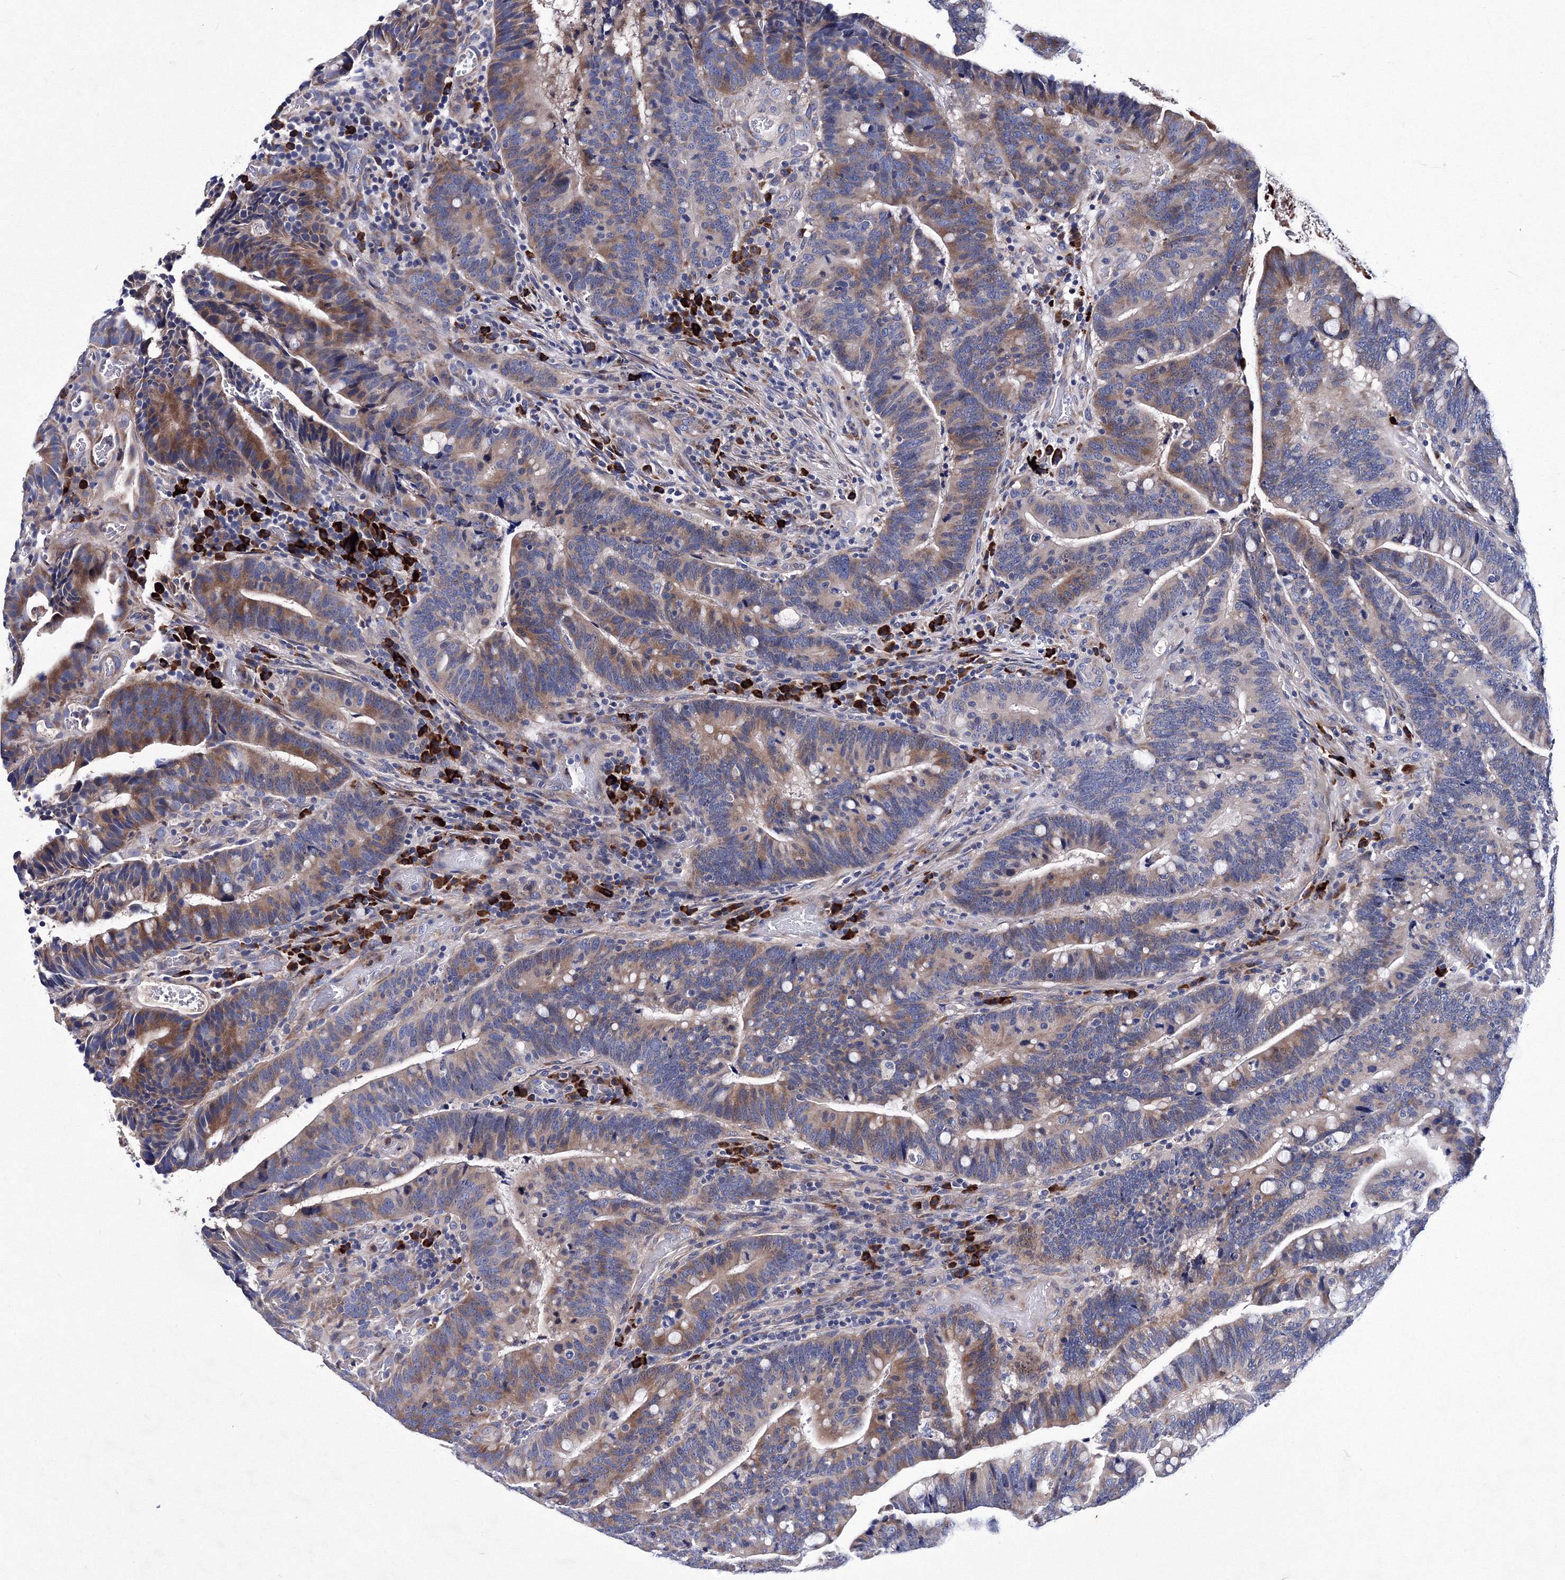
{"staining": {"intensity": "moderate", "quantity": ">75%", "location": "cytoplasmic/membranous"}, "tissue": "colorectal cancer", "cell_type": "Tumor cells", "image_type": "cancer", "snomed": [{"axis": "morphology", "description": "Adenocarcinoma, NOS"}, {"axis": "topography", "description": "Colon"}], "caption": "There is medium levels of moderate cytoplasmic/membranous expression in tumor cells of colorectal cancer, as demonstrated by immunohistochemical staining (brown color).", "gene": "TRPM2", "patient": {"sex": "female", "age": 66}}